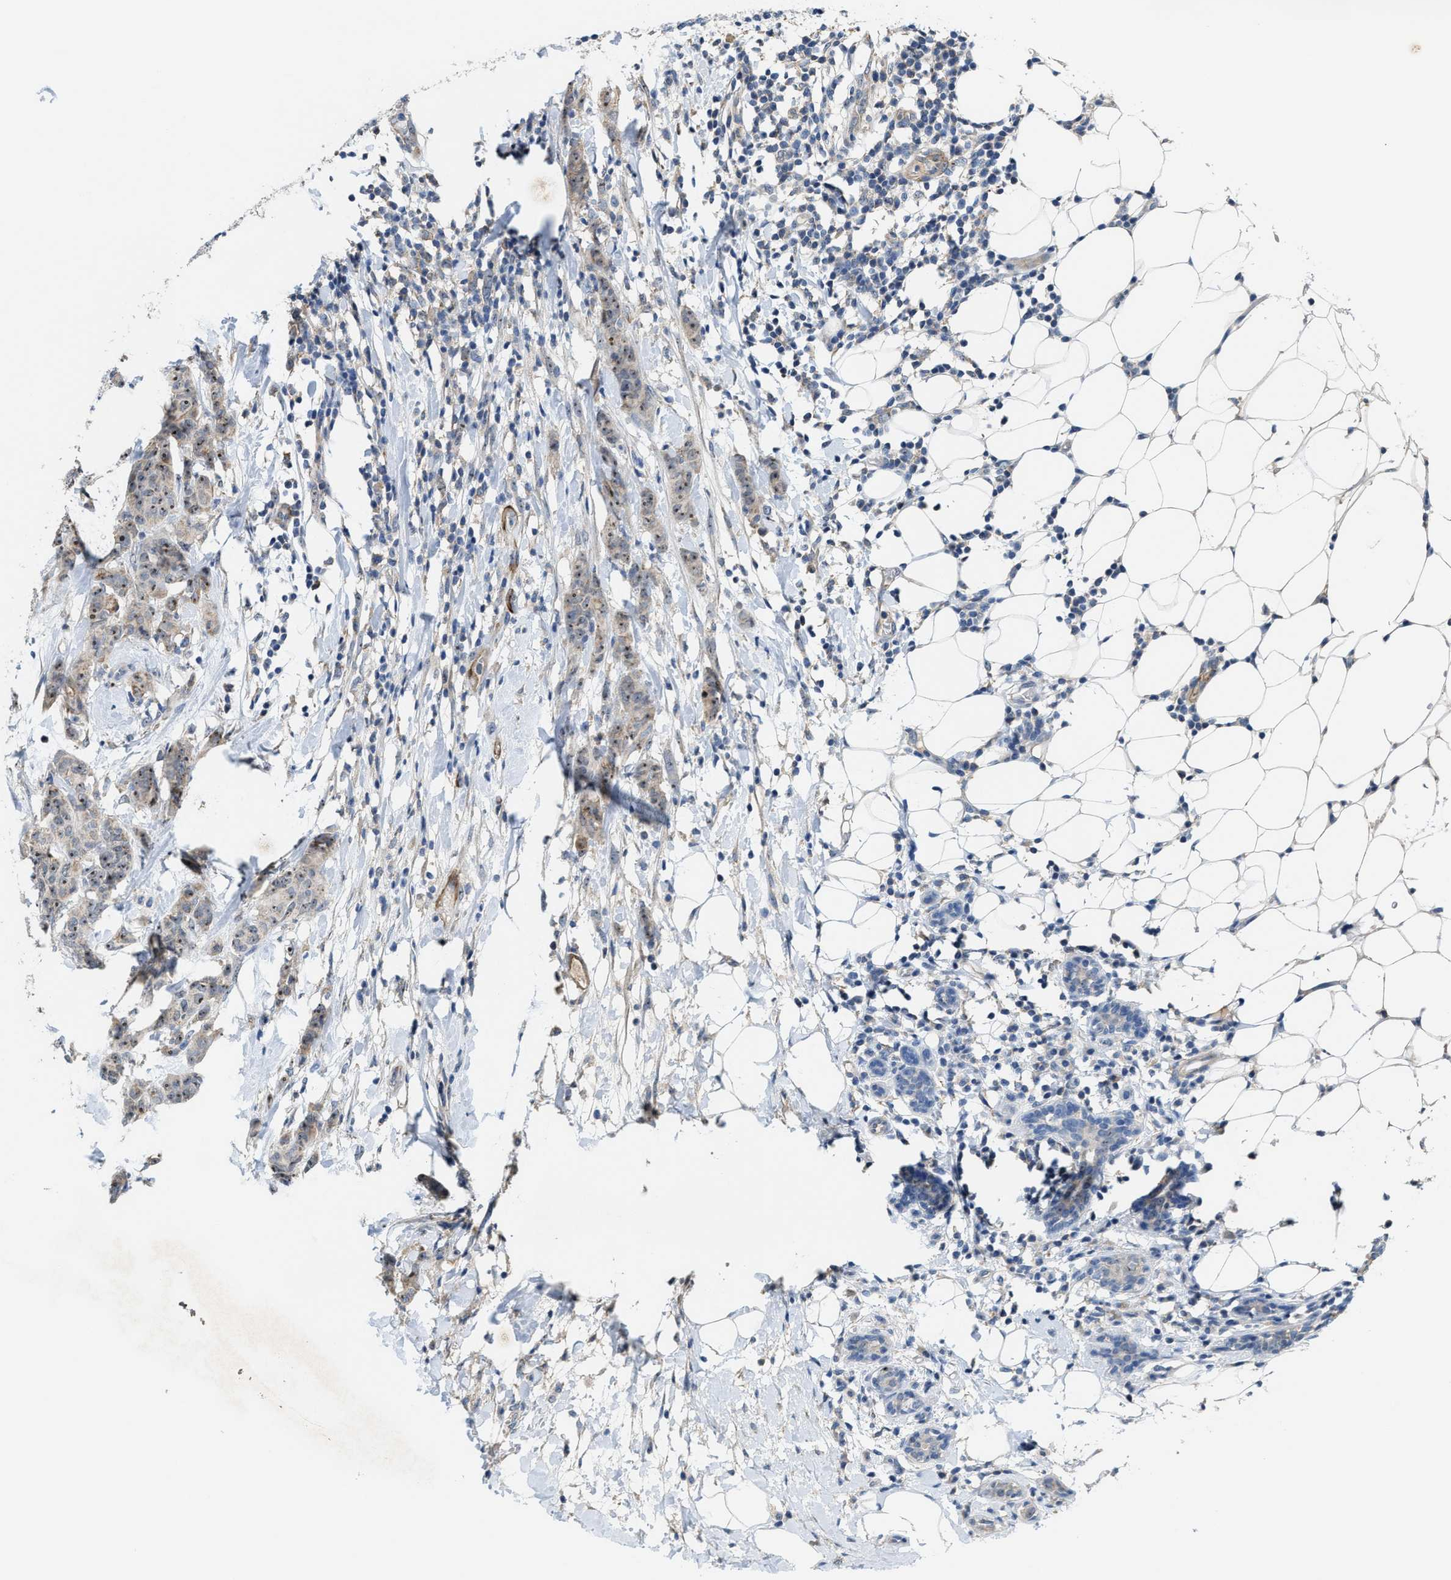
{"staining": {"intensity": "moderate", "quantity": ">75%", "location": "cytoplasmic/membranous,nuclear"}, "tissue": "breast cancer", "cell_type": "Tumor cells", "image_type": "cancer", "snomed": [{"axis": "morphology", "description": "Normal tissue, NOS"}, {"axis": "morphology", "description": "Duct carcinoma"}, {"axis": "topography", "description": "Breast"}], "caption": "A medium amount of moderate cytoplasmic/membranous and nuclear expression is present in about >75% of tumor cells in invasive ductal carcinoma (breast) tissue.", "gene": "ZNF783", "patient": {"sex": "female", "age": 40}}